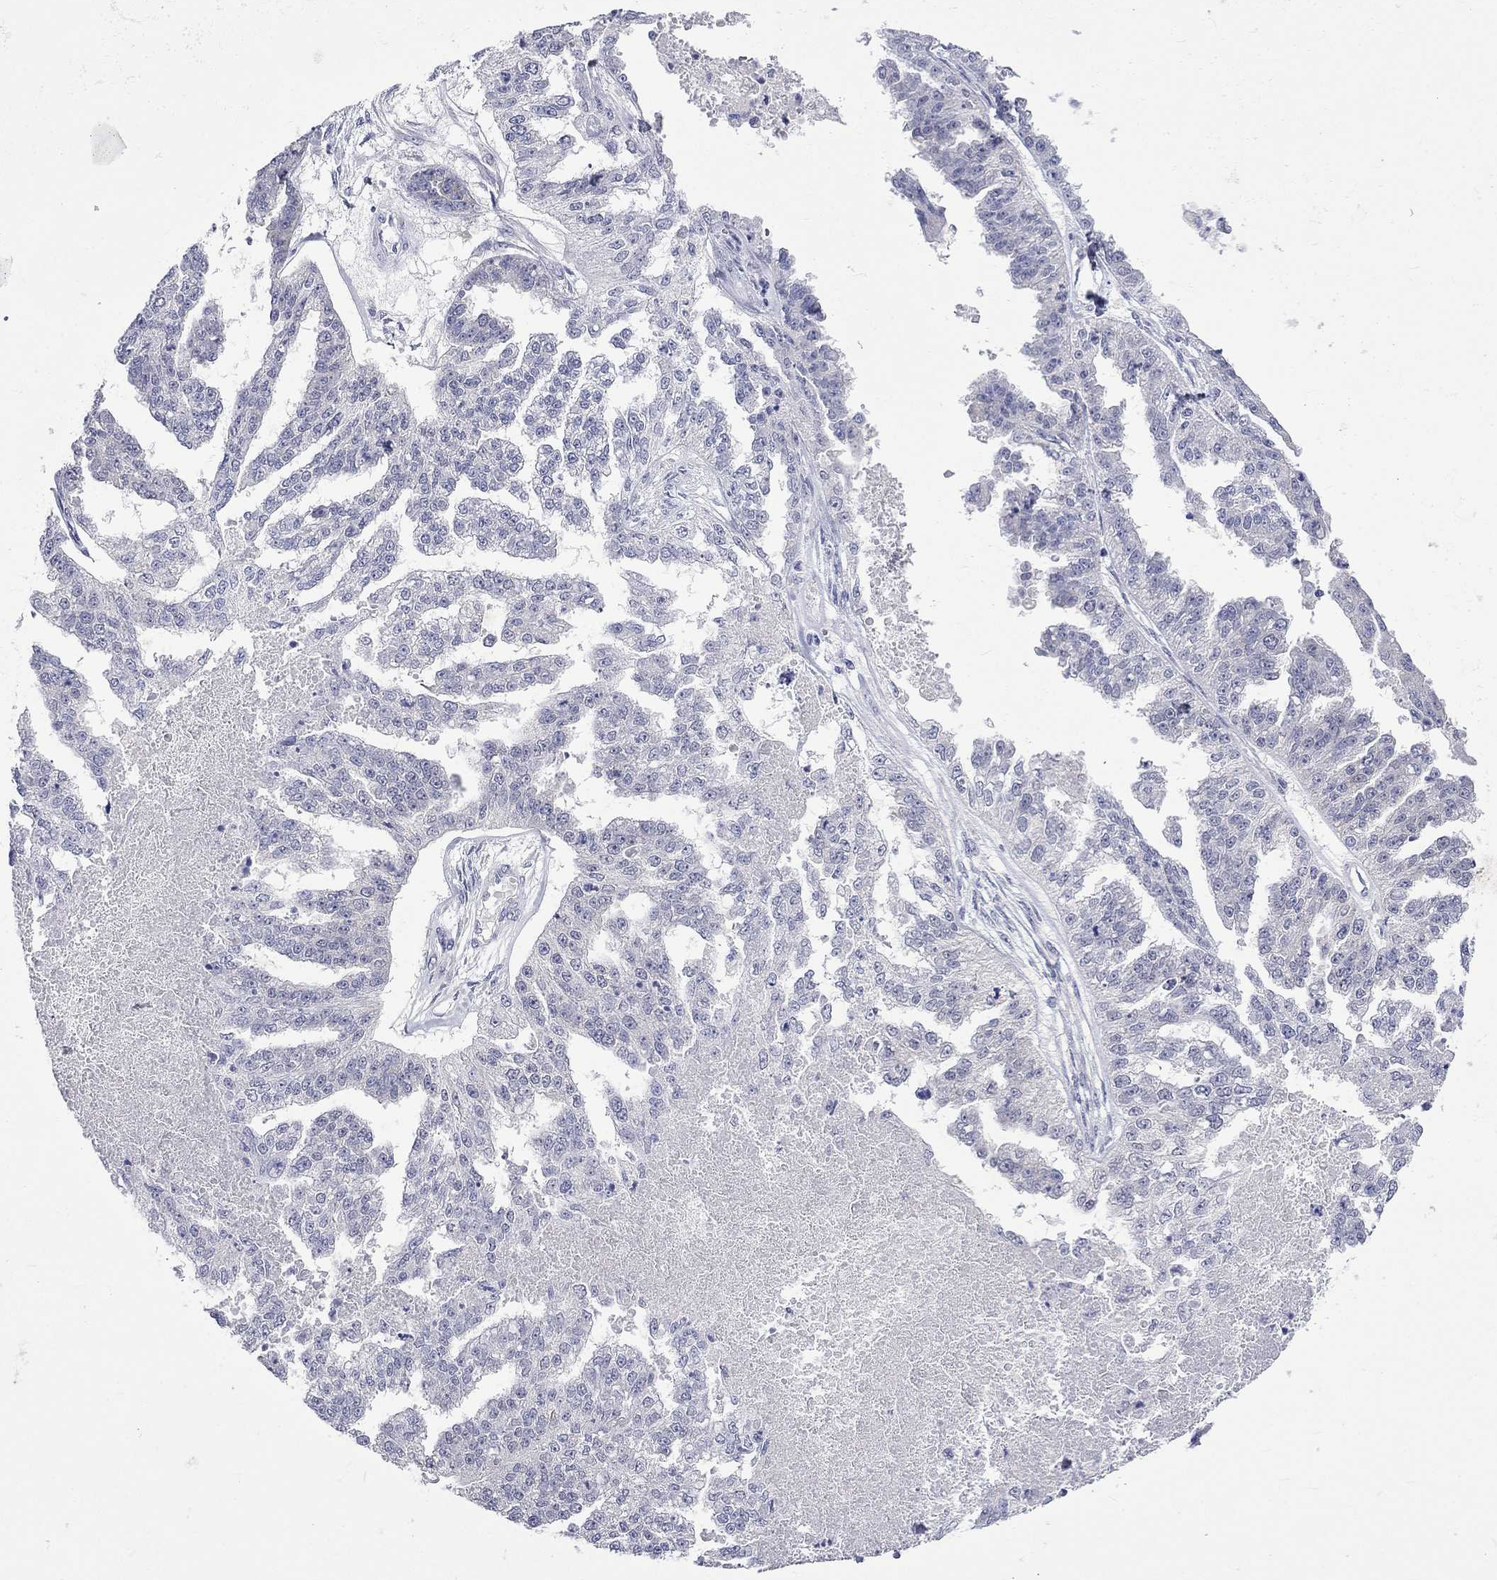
{"staining": {"intensity": "negative", "quantity": "none", "location": "none"}, "tissue": "ovarian cancer", "cell_type": "Tumor cells", "image_type": "cancer", "snomed": [{"axis": "morphology", "description": "Cystadenocarcinoma, serous, NOS"}, {"axis": "topography", "description": "Ovary"}], "caption": "Tumor cells are negative for brown protein staining in ovarian cancer.", "gene": "CERS1", "patient": {"sex": "female", "age": 58}}